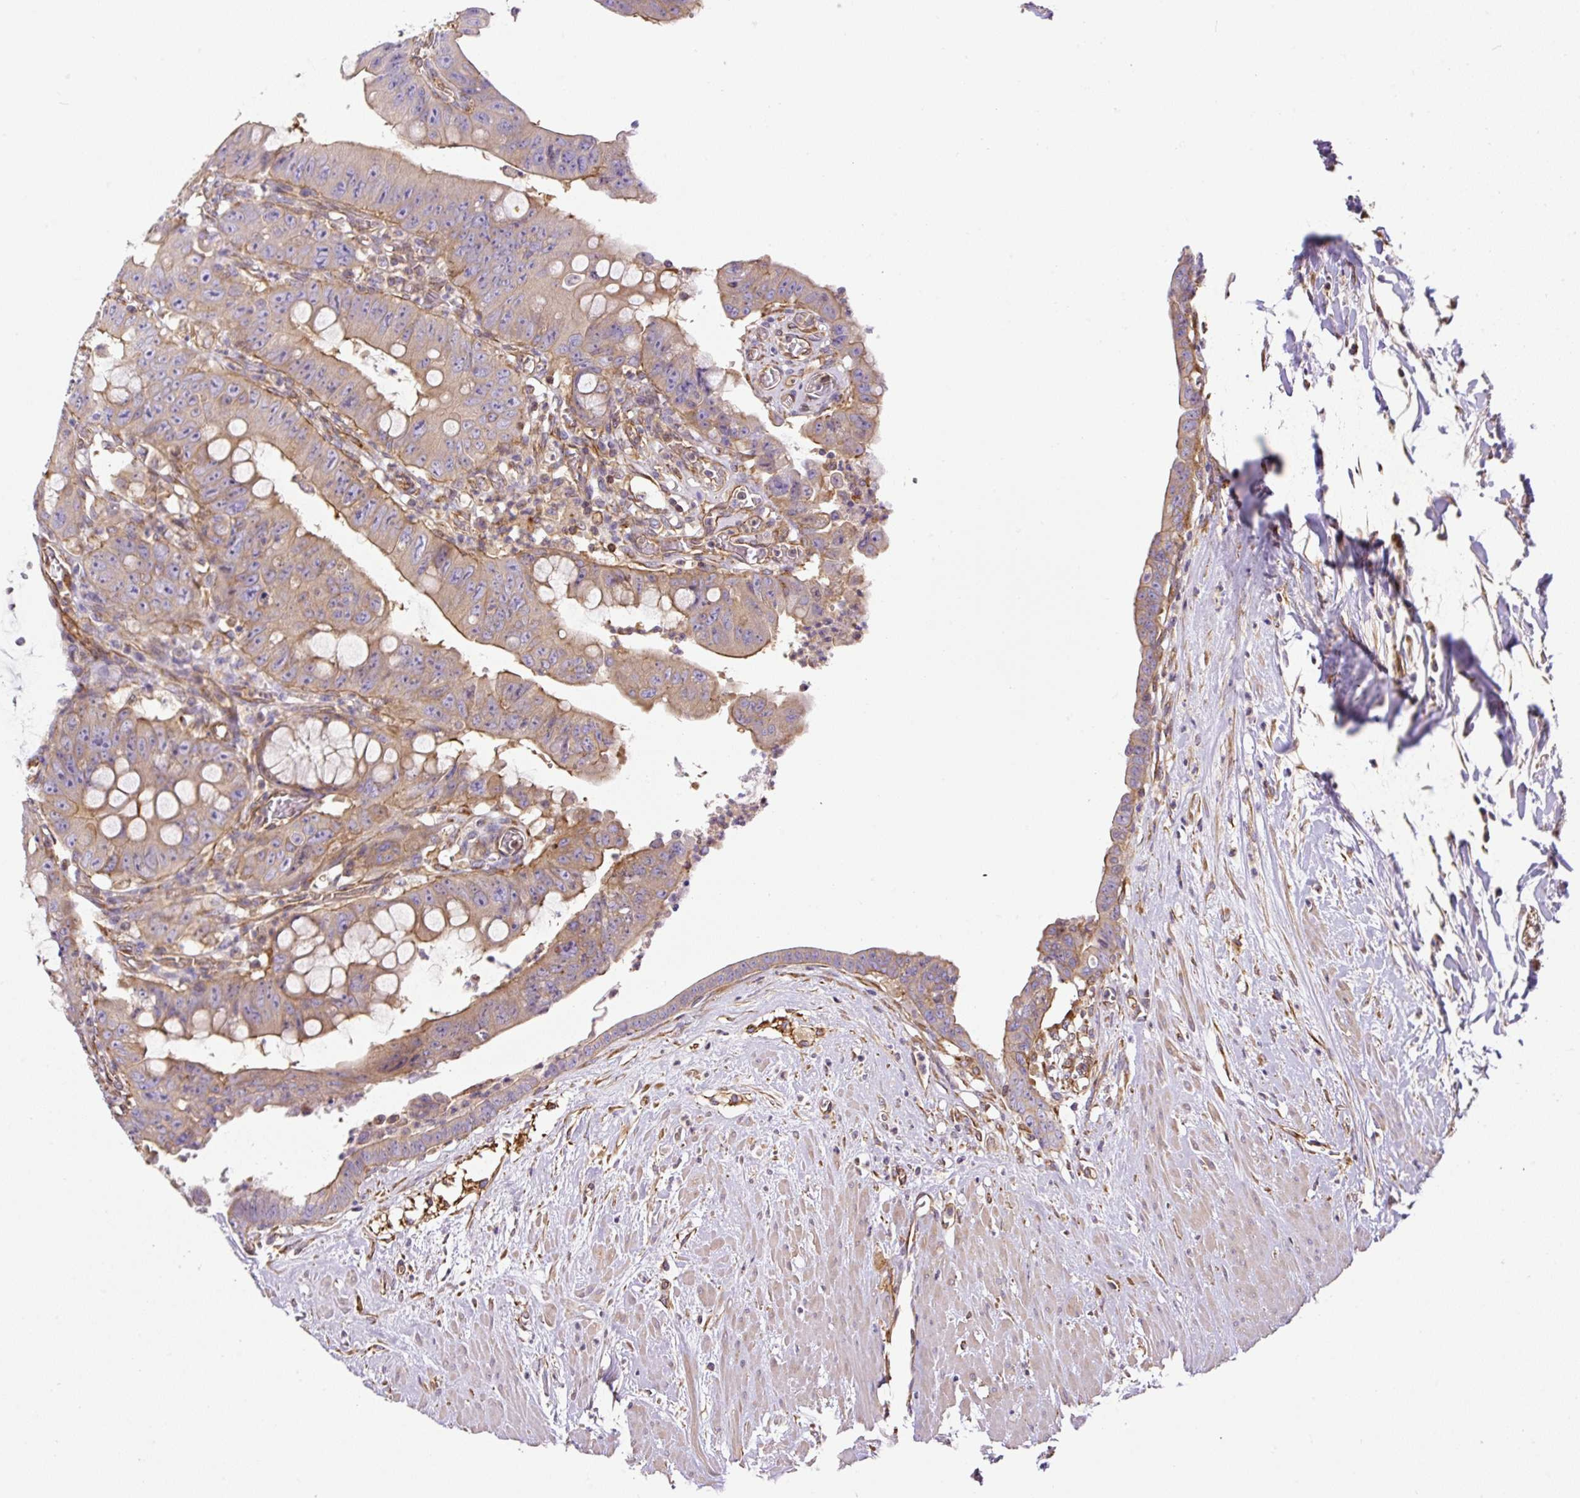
{"staining": {"intensity": "moderate", "quantity": "25%-75%", "location": "cytoplasmic/membranous"}, "tissue": "colorectal cancer", "cell_type": "Tumor cells", "image_type": "cancer", "snomed": [{"axis": "morphology", "description": "Adenocarcinoma, NOS"}, {"axis": "topography", "description": "Rectum"}], "caption": "A medium amount of moderate cytoplasmic/membranous expression is seen in about 25%-75% of tumor cells in adenocarcinoma (colorectal) tissue.", "gene": "DCTN1", "patient": {"sex": "male", "age": 78}}